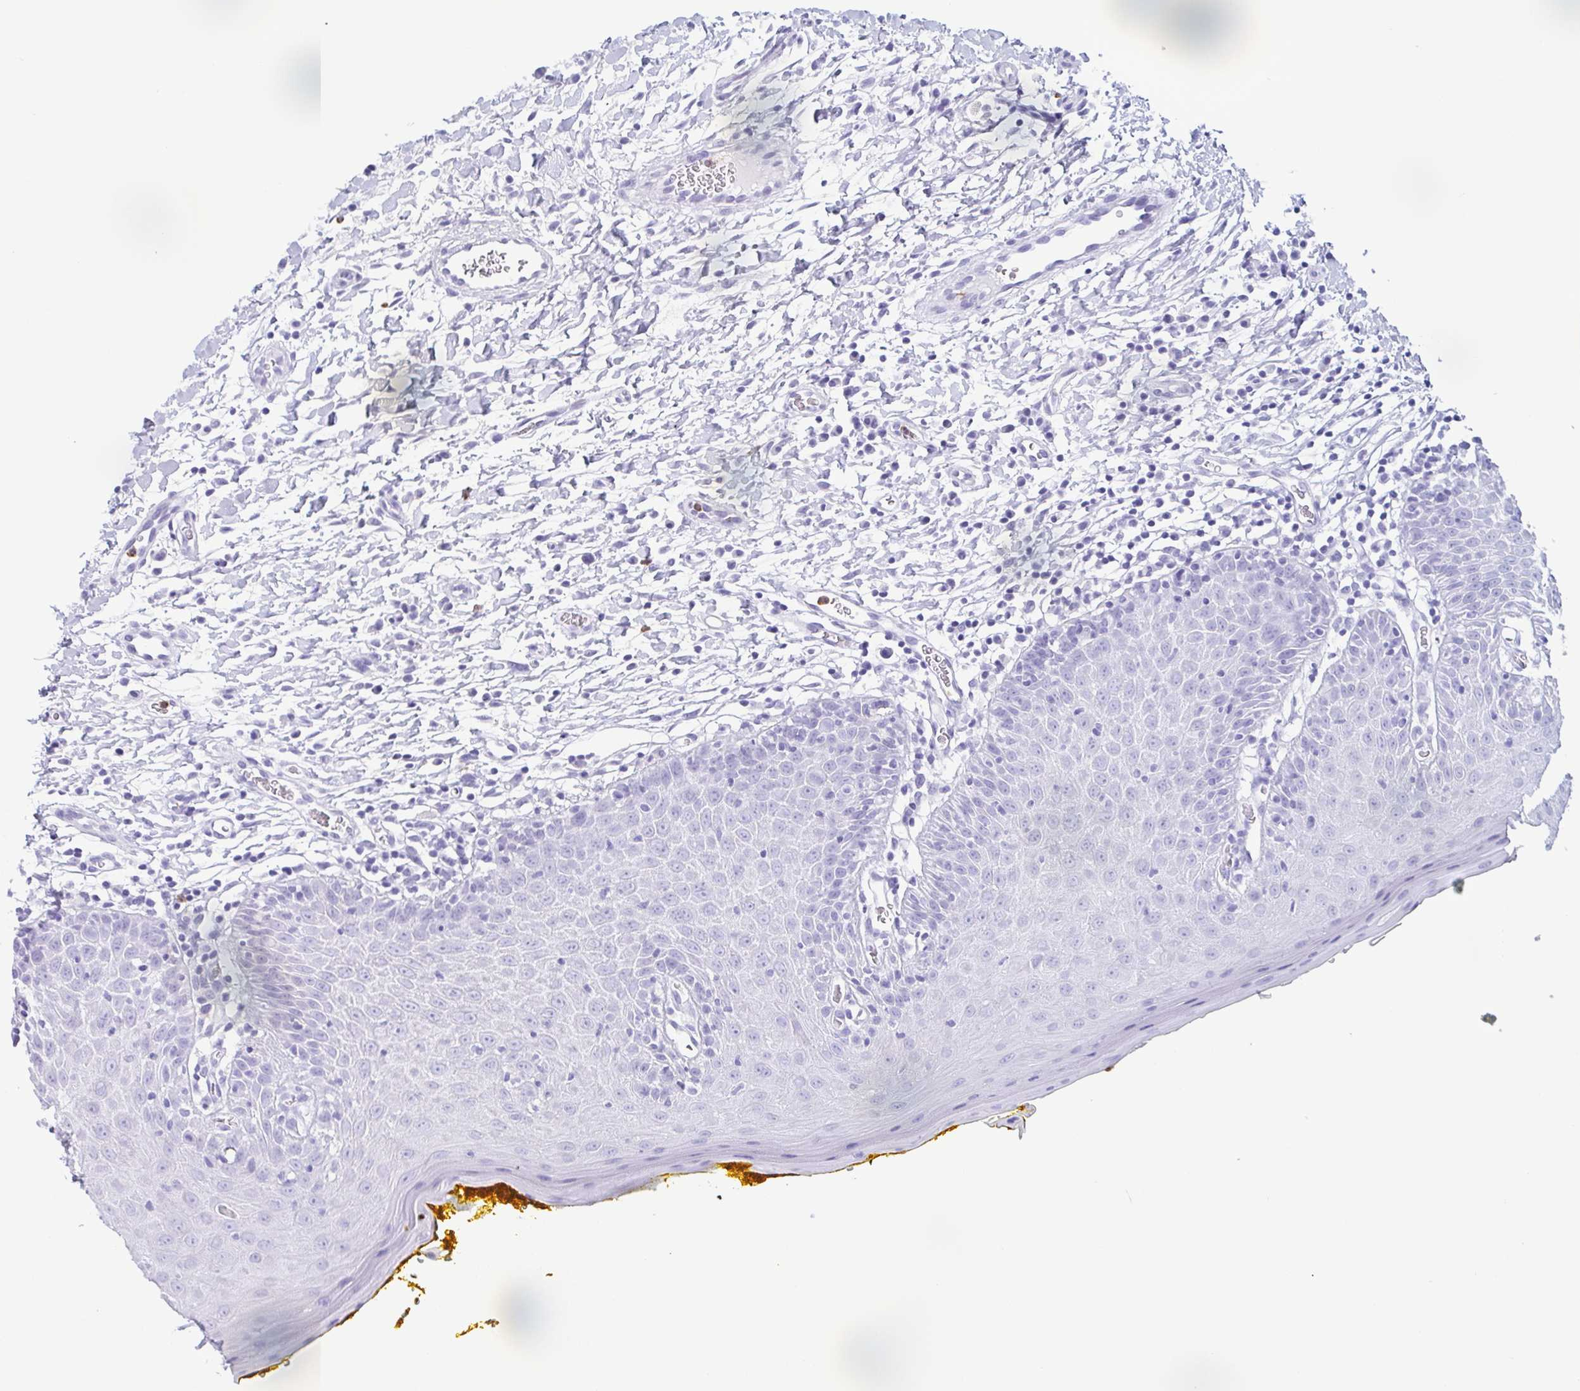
{"staining": {"intensity": "negative", "quantity": "none", "location": "none"}, "tissue": "oral mucosa", "cell_type": "Squamous epithelial cells", "image_type": "normal", "snomed": [{"axis": "morphology", "description": "Normal tissue, NOS"}, {"axis": "topography", "description": "Oral tissue"}, {"axis": "topography", "description": "Tounge, NOS"}], "caption": "The immunohistochemistry (IHC) image has no significant expression in squamous epithelial cells of oral mucosa. Brightfield microscopy of immunohistochemistry stained with DAB (brown) and hematoxylin (blue), captured at high magnification.", "gene": "LTF", "patient": {"sex": "female", "age": 58}}